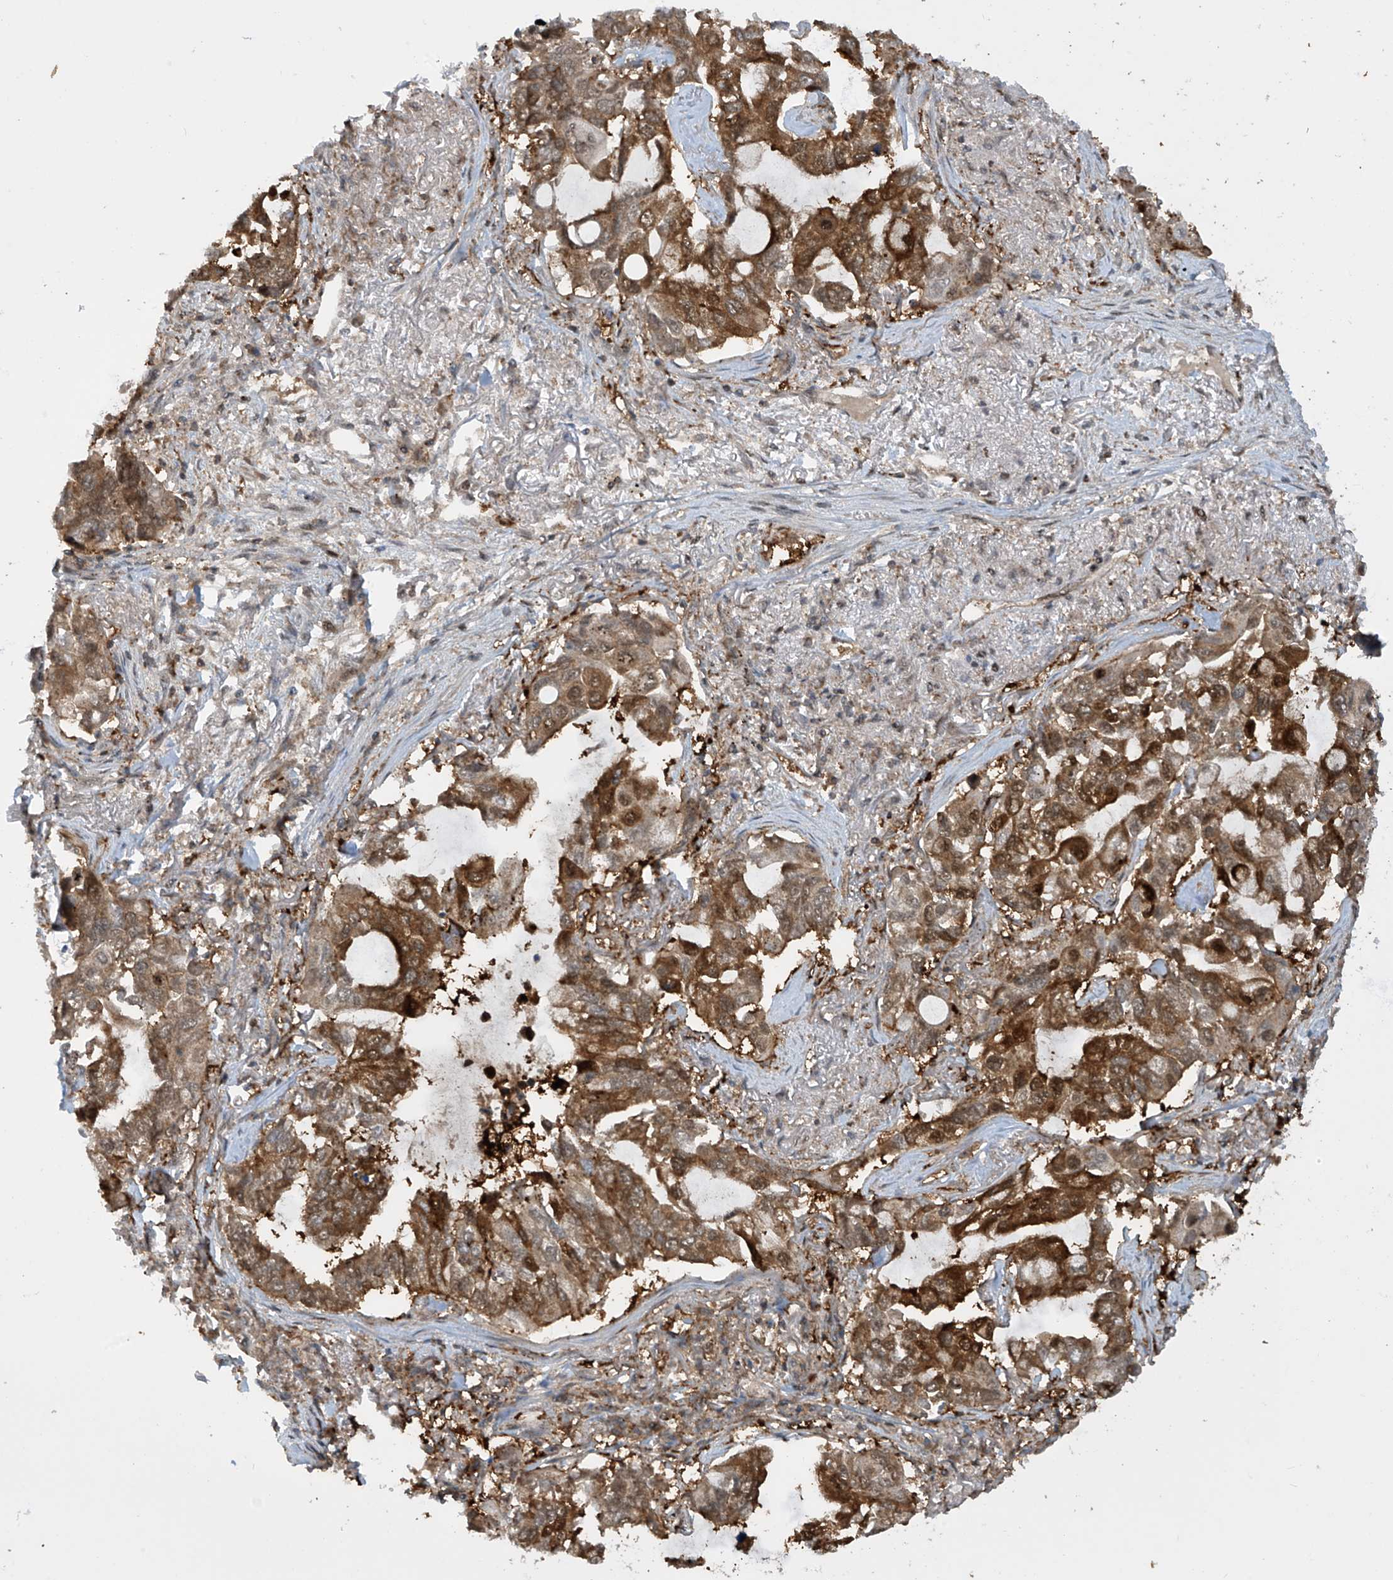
{"staining": {"intensity": "strong", "quantity": ">75%", "location": "cytoplasmic/membranous,nuclear"}, "tissue": "lung cancer", "cell_type": "Tumor cells", "image_type": "cancer", "snomed": [{"axis": "morphology", "description": "Adenocarcinoma, NOS"}, {"axis": "topography", "description": "Lung"}], "caption": "Human lung adenocarcinoma stained with a brown dye displays strong cytoplasmic/membranous and nuclear positive positivity in approximately >75% of tumor cells.", "gene": "LAGE3", "patient": {"sex": "male", "age": 64}}